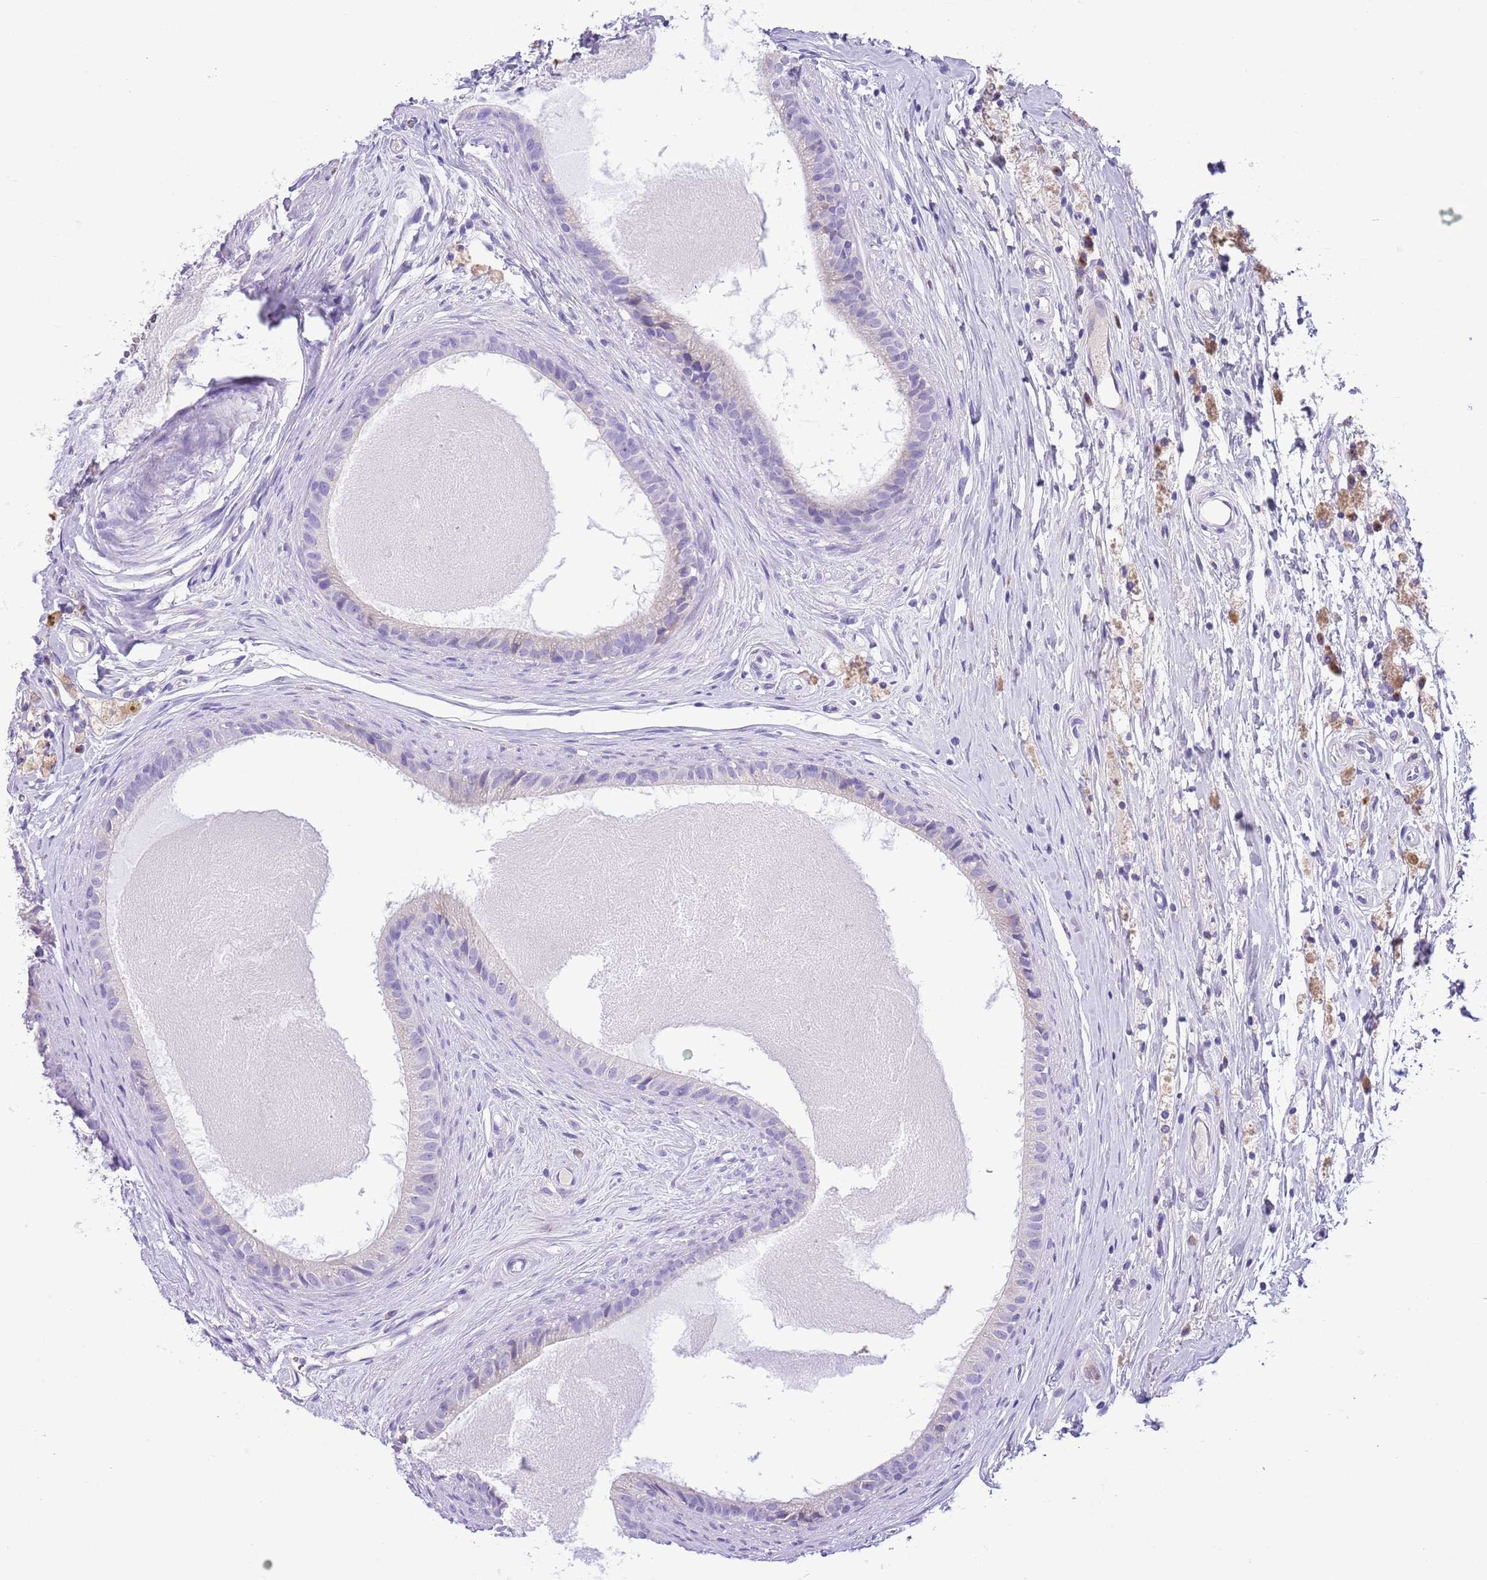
{"staining": {"intensity": "negative", "quantity": "none", "location": "none"}, "tissue": "epididymis", "cell_type": "Glandular cells", "image_type": "normal", "snomed": [{"axis": "morphology", "description": "Normal tissue, NOS"}, {"axis": "topography", "description": "Epididymis"}], "caption": "The histopathology image exhibits no significant staining in glandular cells of epididymis. (Stains: DAB IHC with hematoxylin counter stain, Microscopy: brightfield microscopy at high magnification).", "gene": "CLEC2A", "patient": {"sex": "male", "age": 80}}